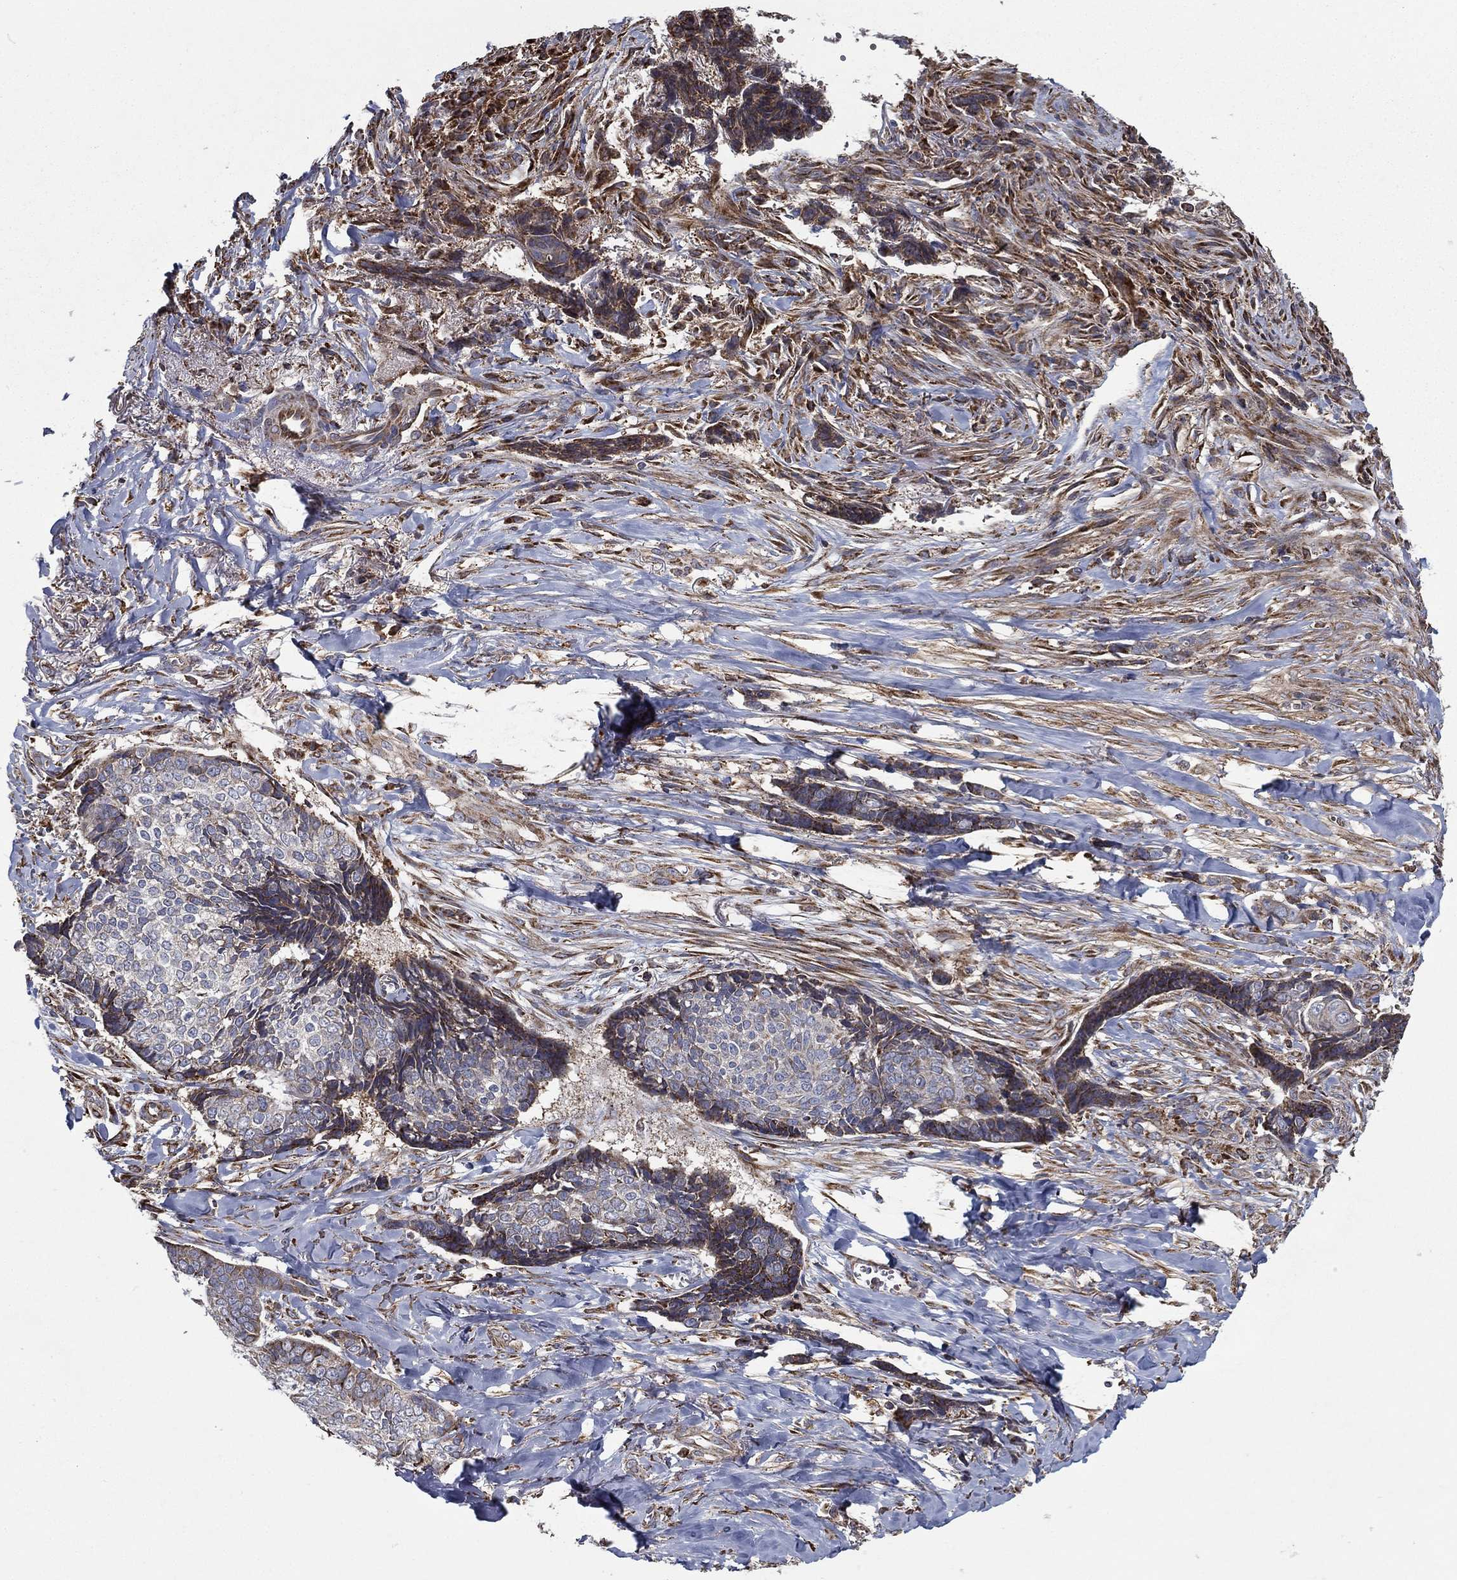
{"staining": {"intensity": "negative", "quantity": "none", "location": "none"}, "tissue": "skin cancer", "cell_type": "Tumor cells", "image_type": "cancer", "snomed": [{"axis": "morphology", "description": "Basal cell carcinoma"}, {"axis": "topography", "description": "Skin"}], "caption": "IHC histopathology image of skin cancer stained for a protein (brown), which demonstrates no positivity in tumor cells.", "gene": "MT-CYB", "patient": {"sex": "male", "age": 86}}